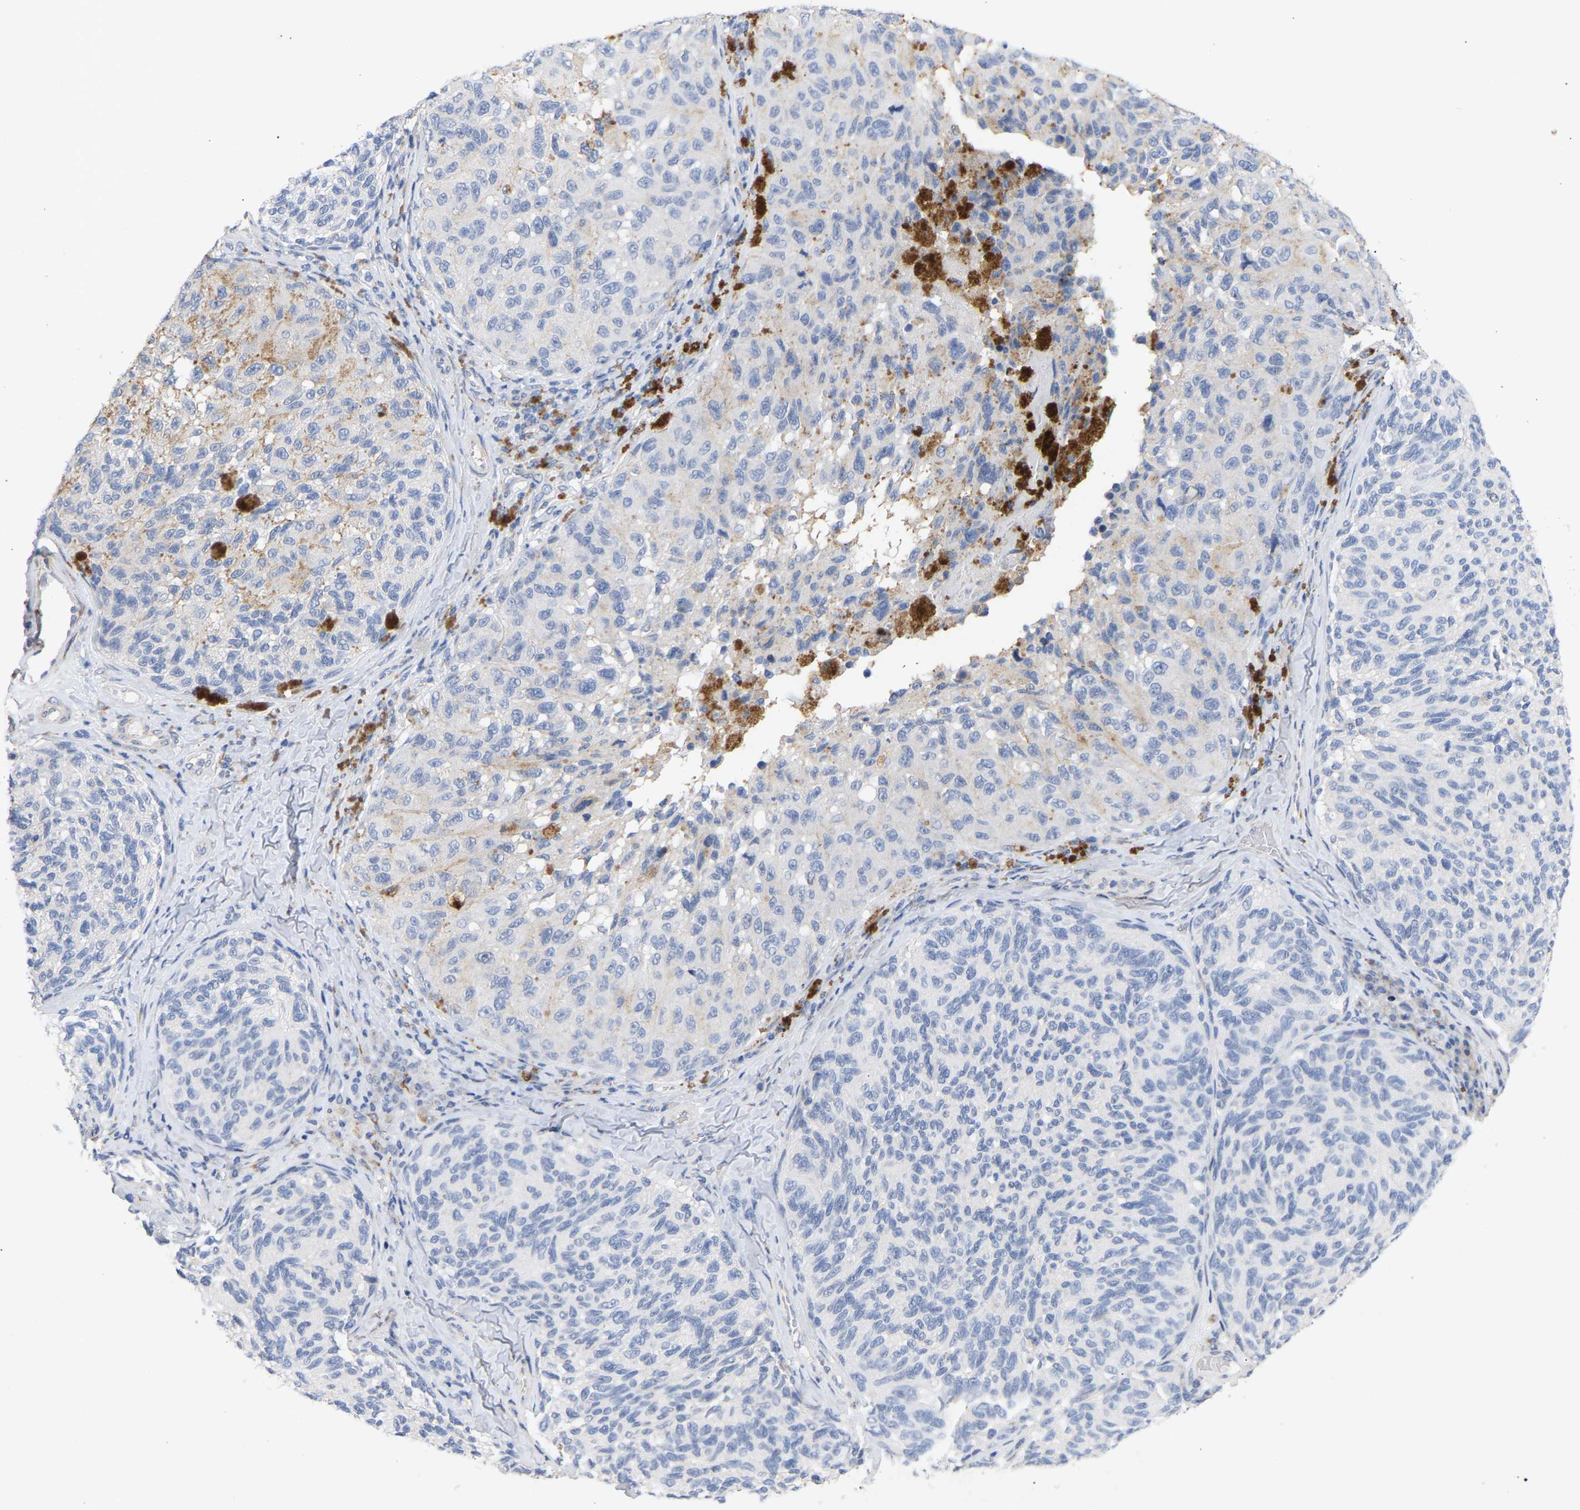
{"staining": {"intensity": "negative", "quantity": "none", "location": "none"}, "tissue": "melanoma", "cell_type": "Tumor cells", "image_type": "cancer", "snomed": [{"axis": "morphology", "description": "Malignant melanoma, NOS"}, {"axis": "topography", "description": "Skin"}], "caption": "This is a micrograph of IHC staining of melanoma, which shows no positivity in tumor cells. Brightfield microscopy of immunohistochemistry (IHC) stained with DAB (3,3'-diaminobenzidine) (brown) and hematoxylin (blue), captured at high magnification.", "gene": "SELENOM", "patient": {"sex": "female", "age": 73}}